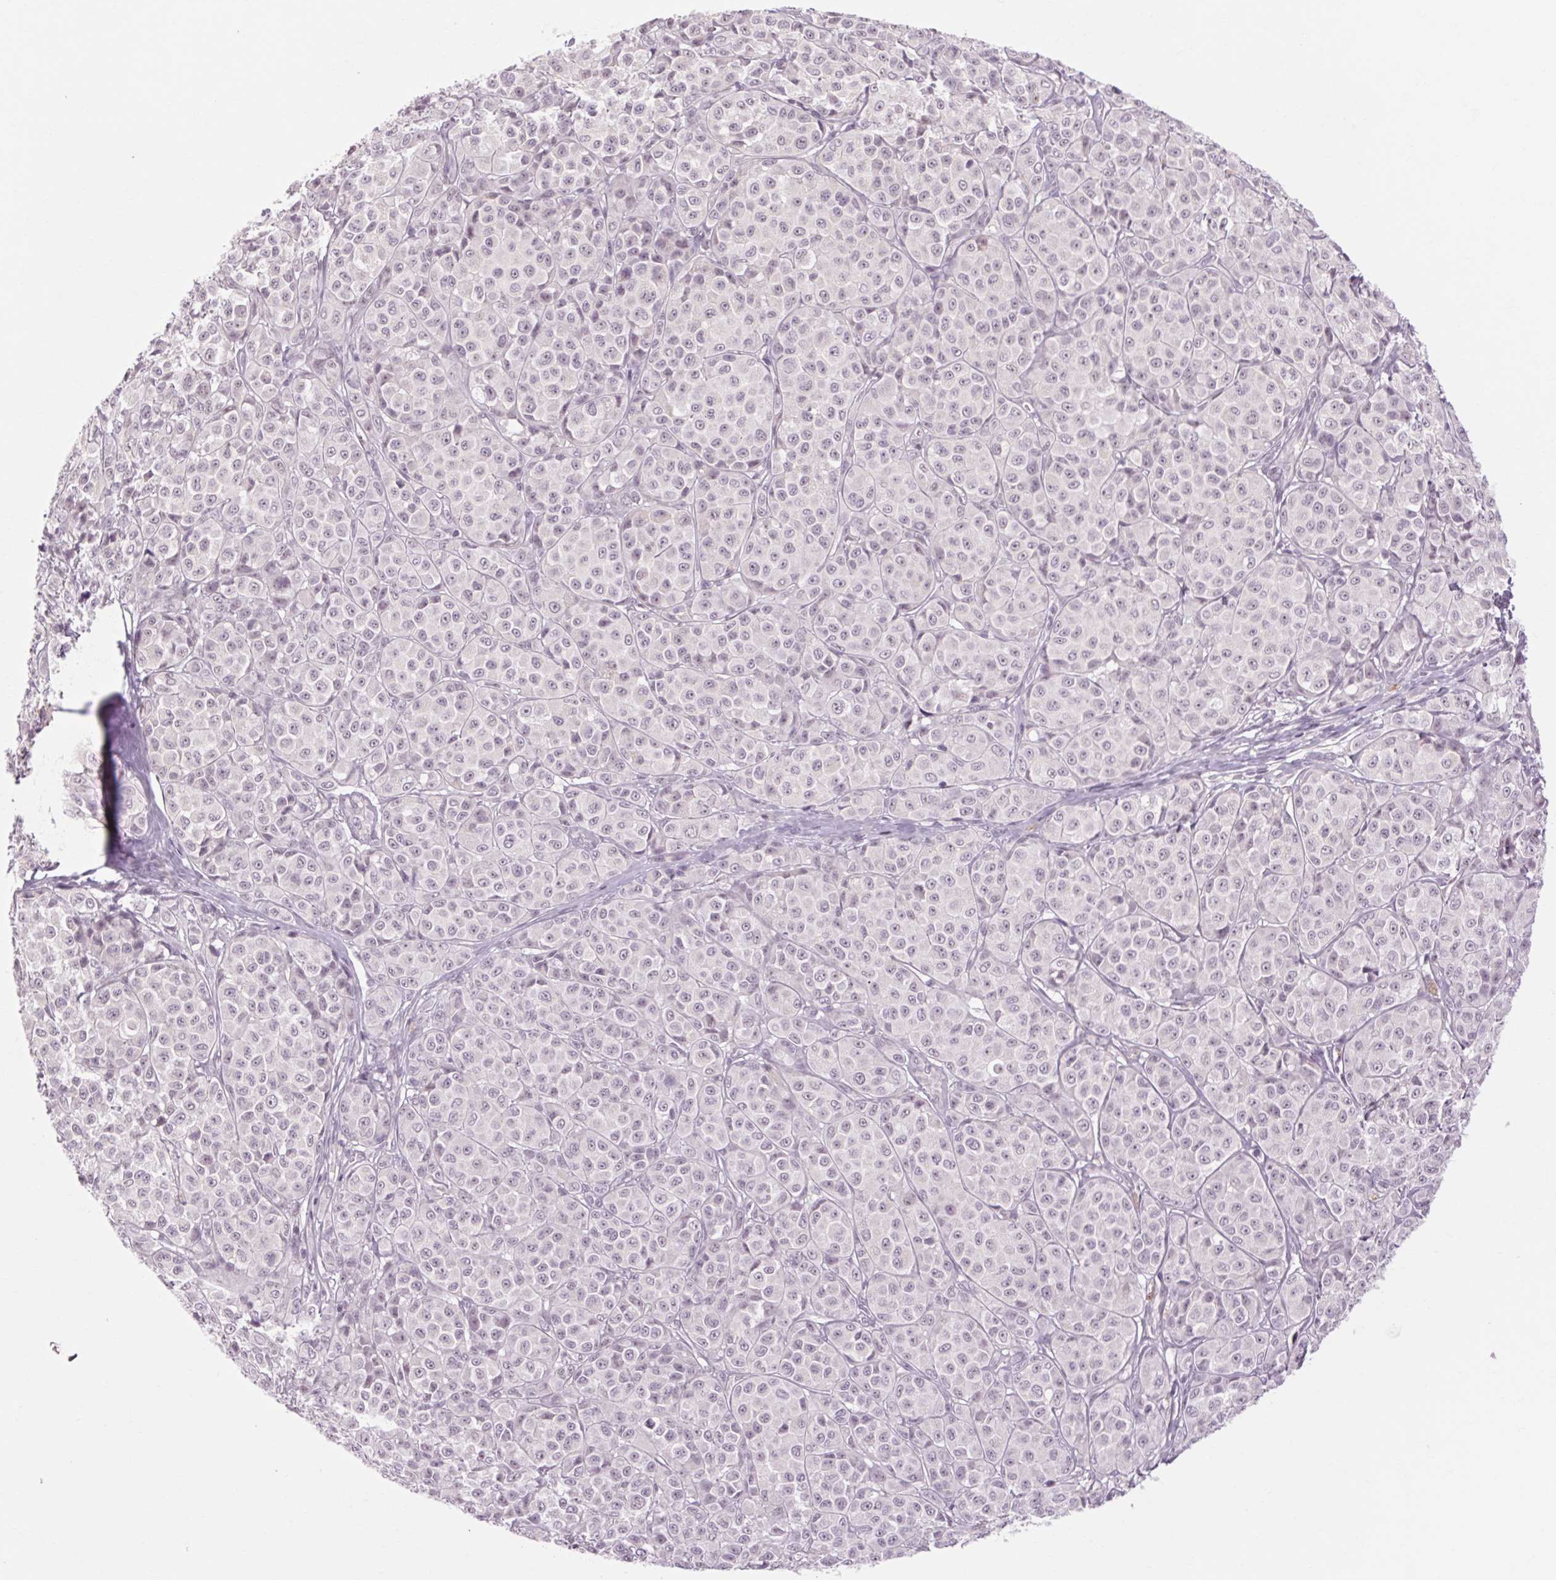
{"staining": {"intensity": "negative", "quantity": "none", "location": "none"}, "tissue": "melanoma", "cell_type": "Tumor cells", "image_type": "cancer", "snomed": [{"axis": "morphology", "description": "Malignant melanoma, NOS"}, {"axis": "topography", "description": "Skin"}], "caption": "This is an IHC image of malignant melanoma. There is no expression in tumor cells.", "gene": "KLHL40", "patient": {"sex": "male", "age": 89}}